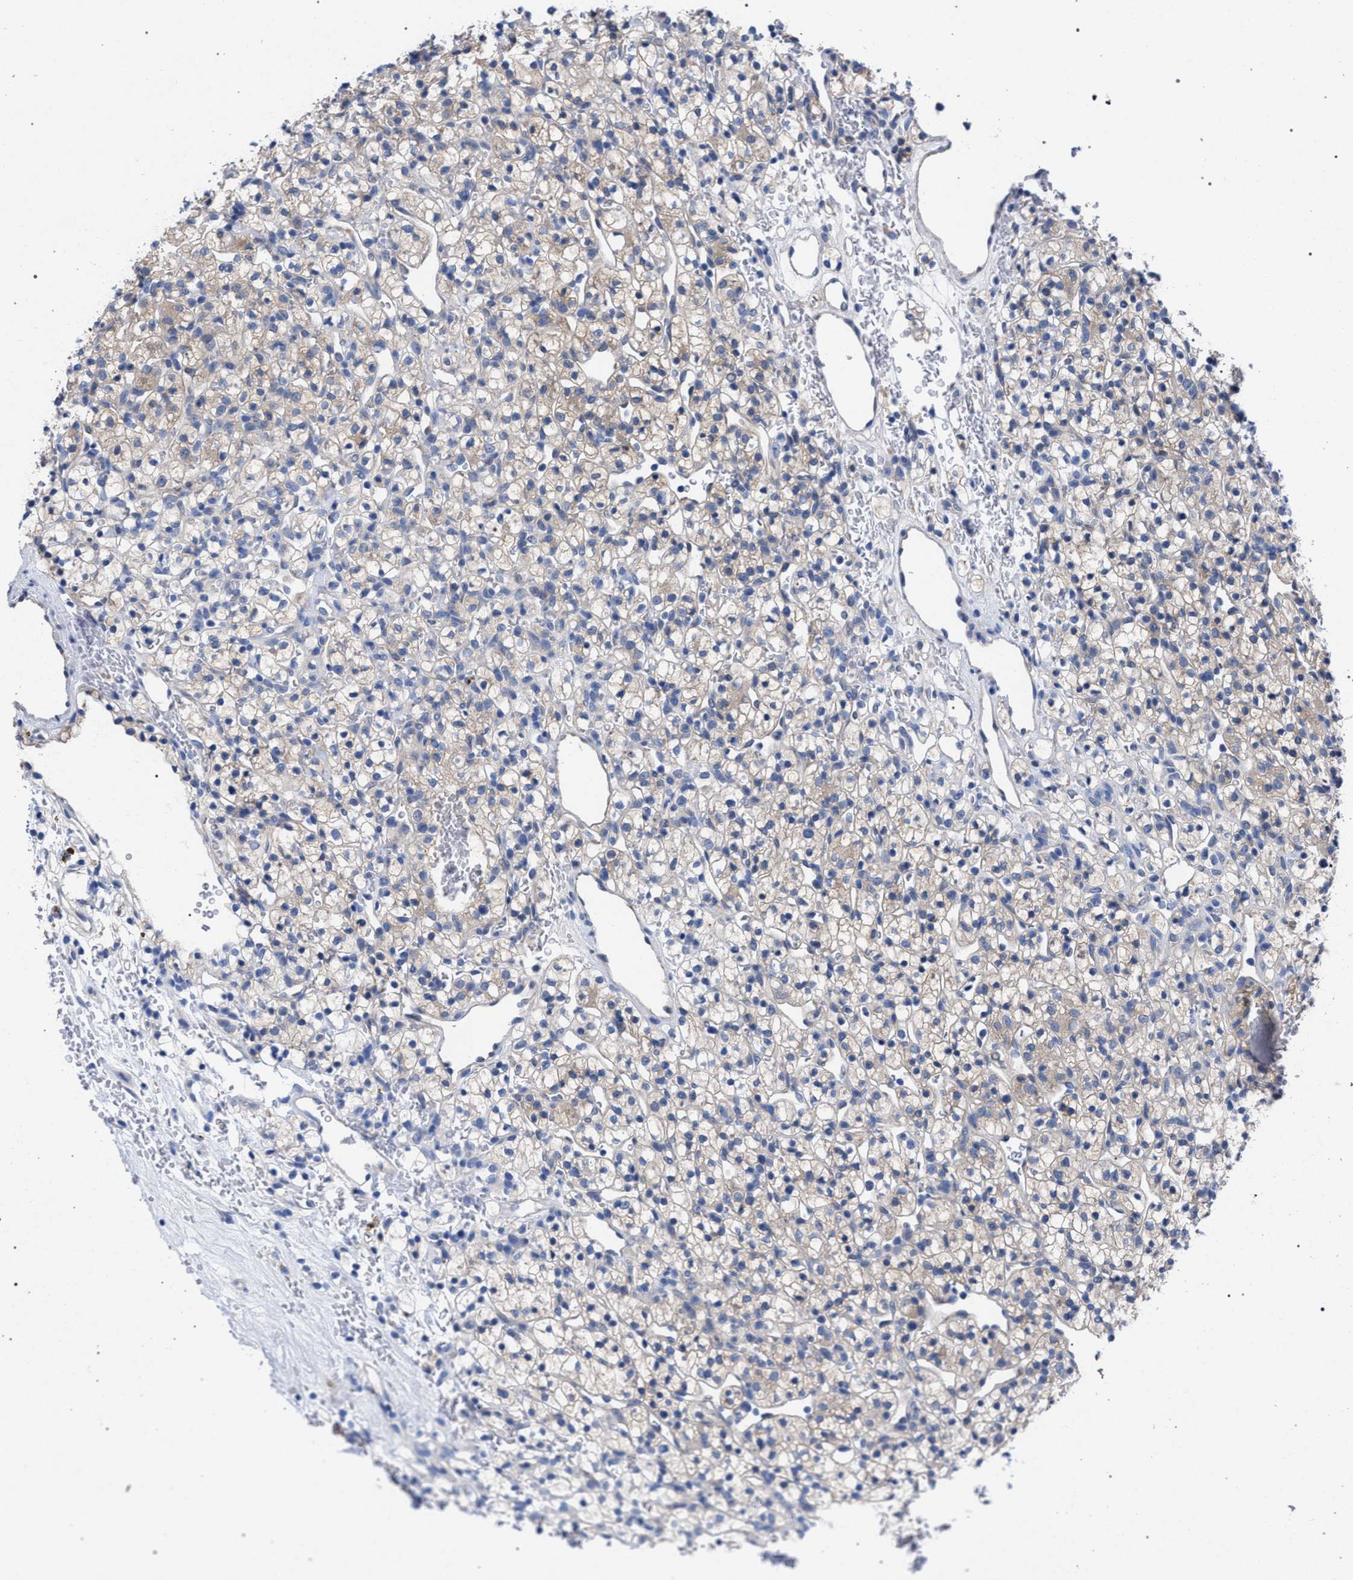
{"staining": {"intensity": "weak", "quantity": "25%-75%", "location": "cytoplasmic/membranous"}, "tissue": "renal cancer", "cell_type": "Tumor cells", "image_type": "cancer", "snomed": [{"axis": "morphology", "description": "Adenocarcinoma, NOS"}, {"axis": "topography", "description": "Kidney"}], "caption": "Human renal adenocarcinoma stained with a brown dye exhibits weak cytoplasmic/membranous positive positivity in about 25%-75% of tumor cells.", "gene": "GMPR", "patient": {"sex": "female", "age": 57}}